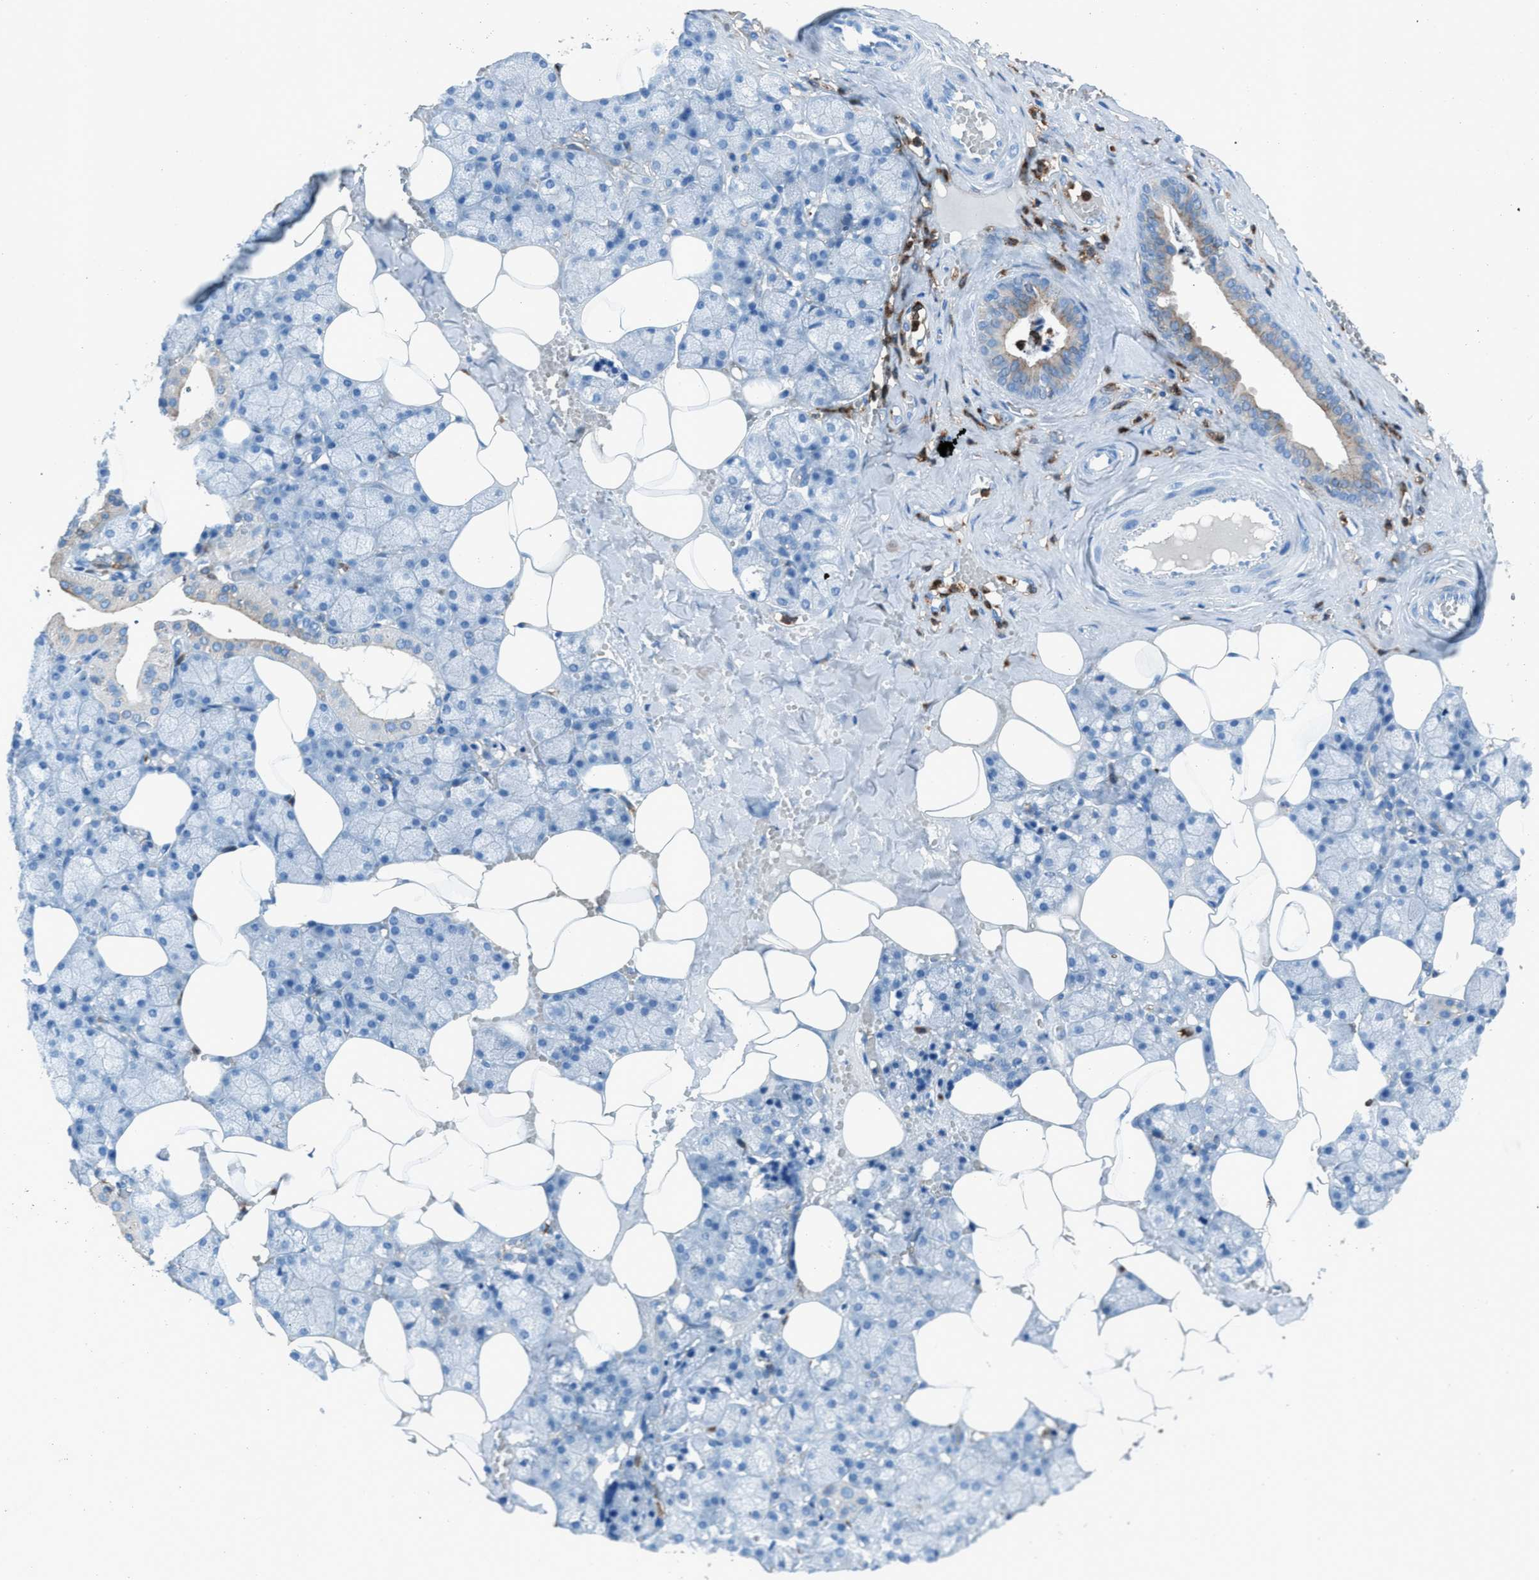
{"staining": {"intensity": "negative", "quantity": "none", "location": "none"}, "tissue": "salivary gland", "cell_type": "Glandular cells", "image_type": "normal", "snomed": [{"axis": "morphology", "description": "Normal tissue, NOS"}, {"axis": "topography", "description": "Salivary gland"}], "caption": "This image is of normal salivary gland stained with IHC to label a protein in brown with the nuclei are counter-stained blue. There is no positivity in glandular cells.", "gene": "ITGB2", "patient": {"sex": "male", "age": 62}}